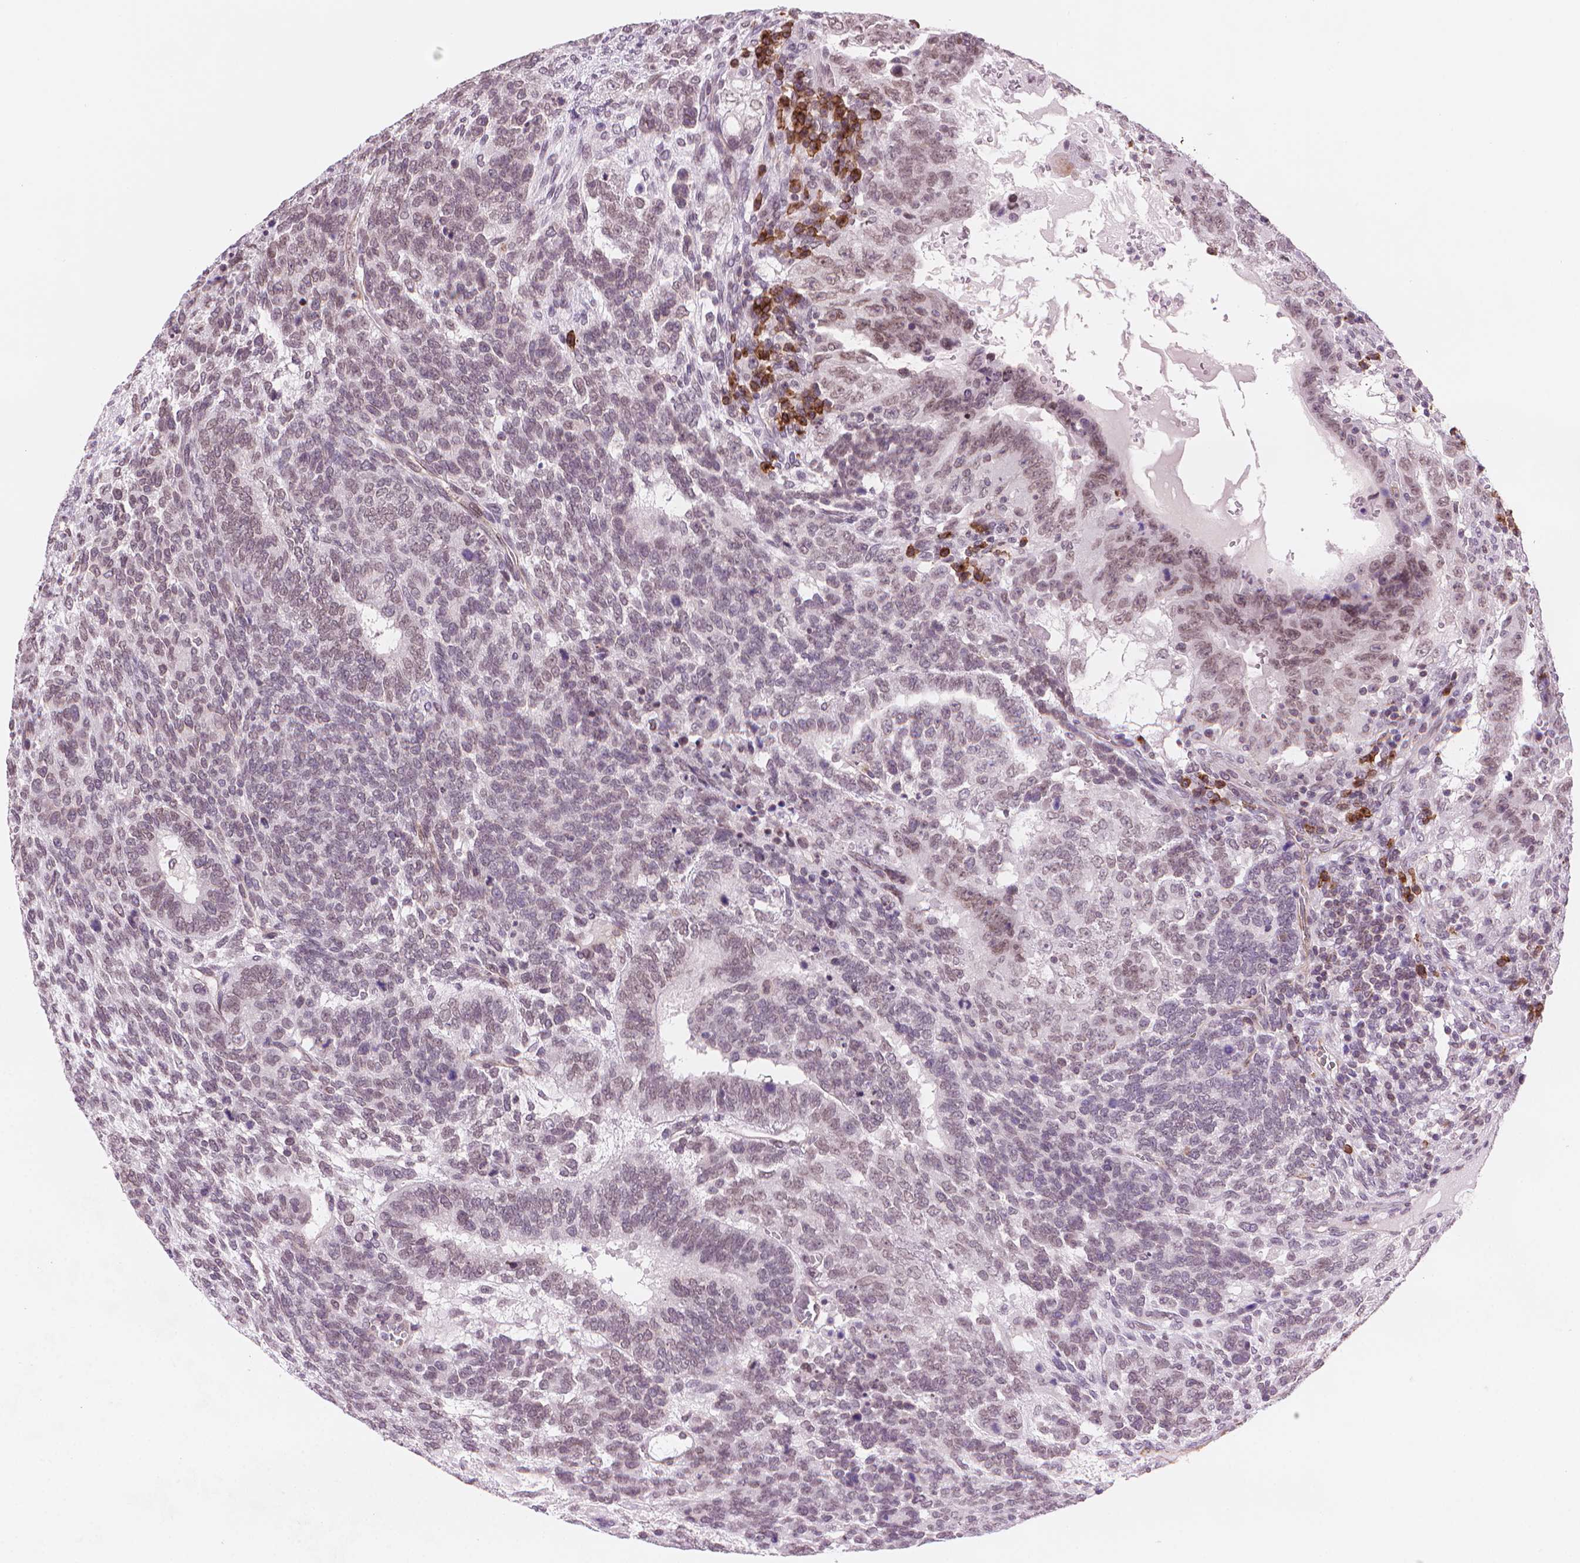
{"staining": {"intensity": "weak", "quantity": "<25%", "location": "nuclear"}, "tissue": "testis cancer", "cell_type": "Tumor cells", "image_type": "cancer", "snomed": [{"axis": "morphology", "description": "Normal tissue, NOS"}, {"axis": "morphology", "description": "Carcinoma, Embryonal, NOS"}, {"axis": "topography", "description": "Testis"}, {"axis": "topography", "description": "Epididymis"}], "caption": "High power microscopy micrograph of an IHC histopathology image of embryonal carcinoma (testis), revealing no significant expression in tumor cells.", "gene": "TMEM184A", "patient": {"sex": "male", "age": 23}}